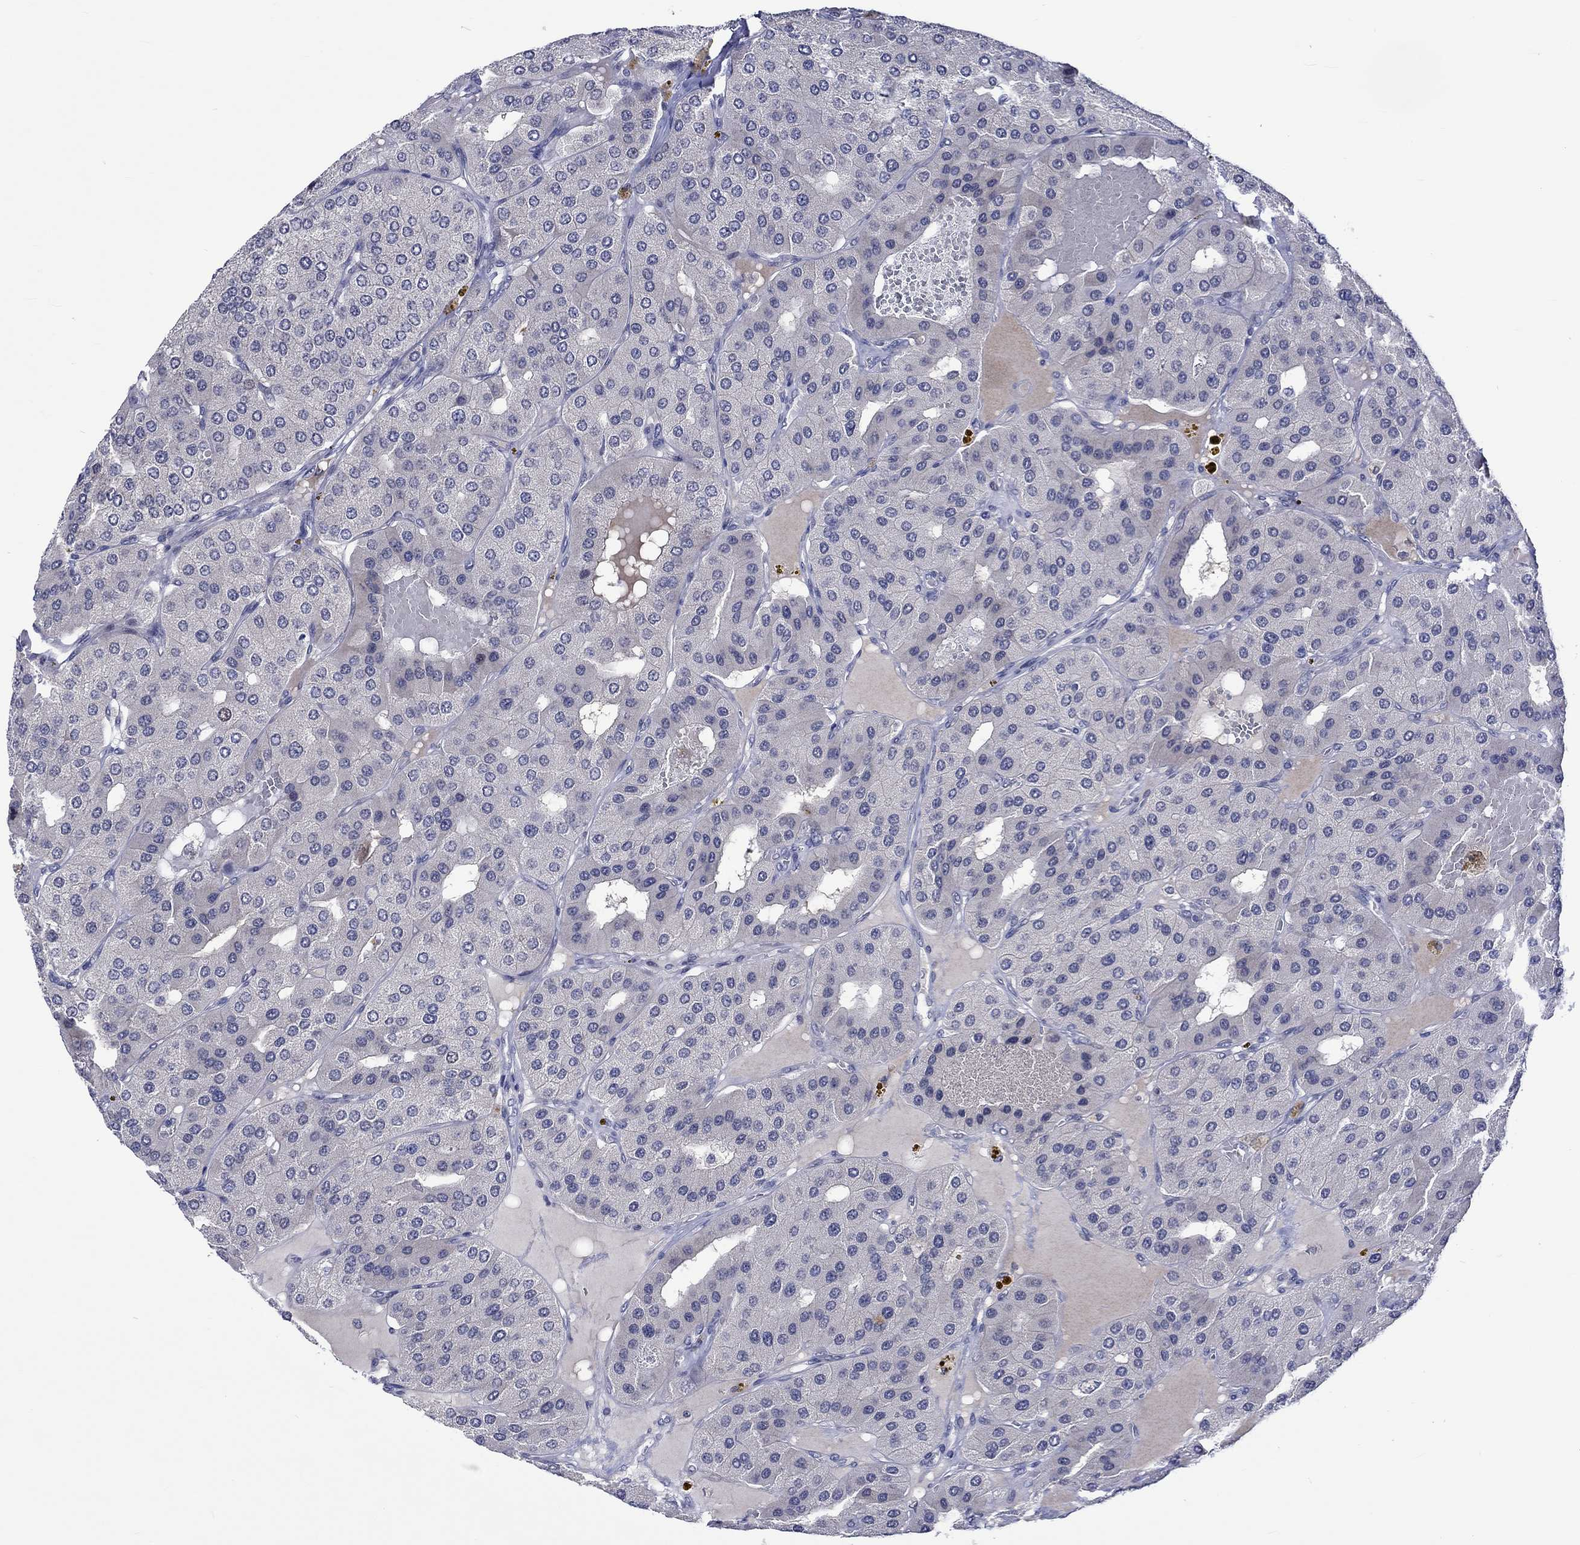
{"staining": {"intensity": "negative", "quantity": "none", "location": "none"}, "tissue": "parathyroid gland", "cell_type": "Glandular cells", "image_type": "normal", "snomed": [{"axis": "morphology", "description": "Normal tissue, NOS"}, {"axis": "morphology", "description": "Adenoma, NOS"}, {"axis": "topography", "description": "Parathyroid gland"}], "caption": "Immunohistochemistry (IHC) of normal human parathyroid gland exhibits no positivity in glandular cells. The staining is performed using DAB (3,3'-diaminobenzidine) brown chromogen with nuclei counter-stained in using hematoxylin.", "gene": "E2F8", "patient": {"sex": "female", "age": 86}}